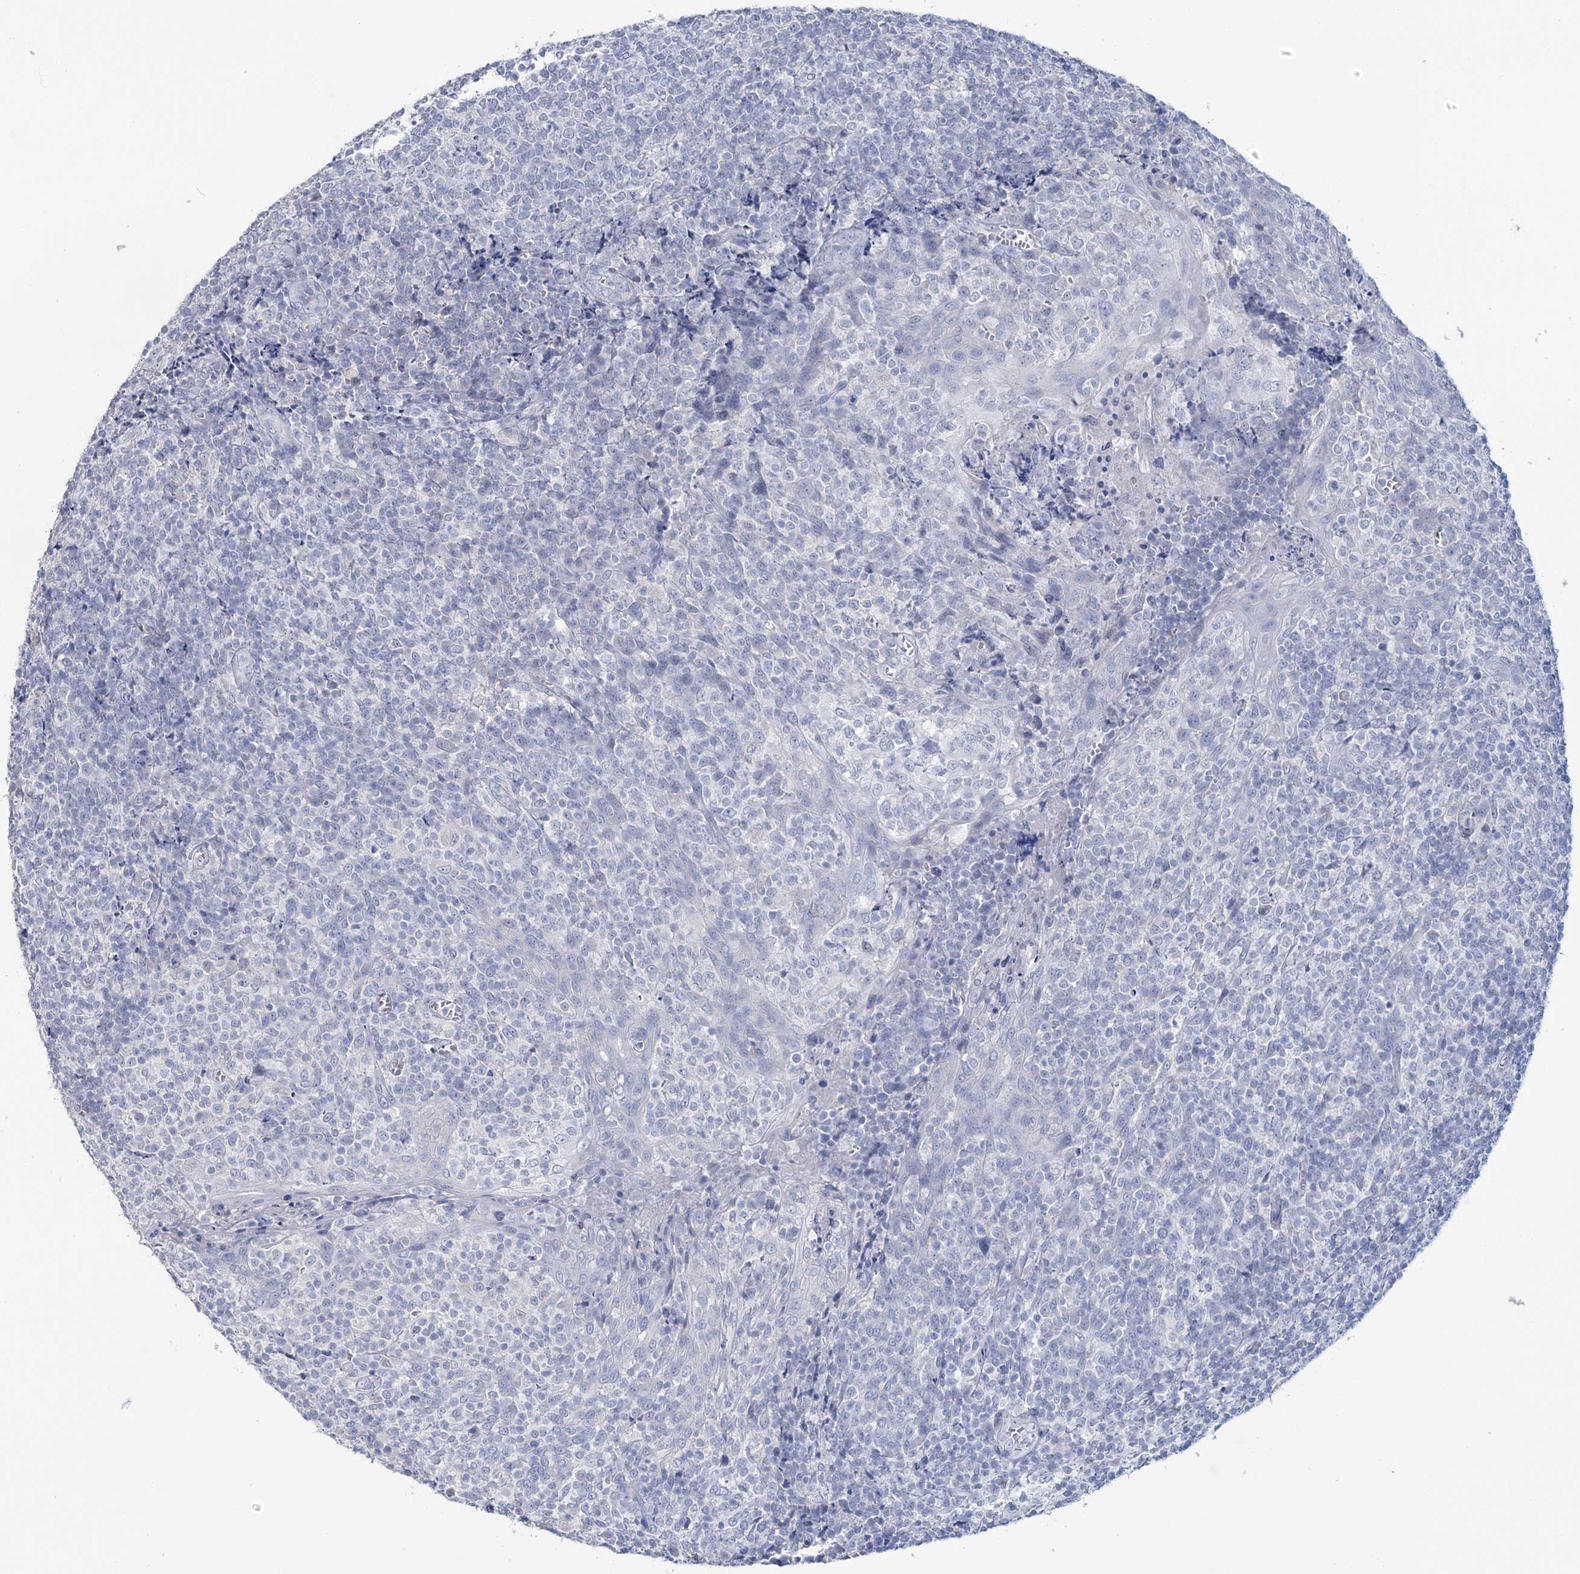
{"staining": {"intensity": "negative", "quantity": "none", "location": "none"}, "tissue": "tonsil", "cell_type": "Germinal center cells", "image_type": "normal", "snomed": [{"axis": "morphology", "description": "Normal tissue, NOS"}, {"axis": "topography", "description": "Tonsil"}], "caption": "Photomicrograph shows no protein staining in germinal center cells of normal tonsil.", "gene": "CYP3A4", "patient": {"sex": "female", "age": 19}}